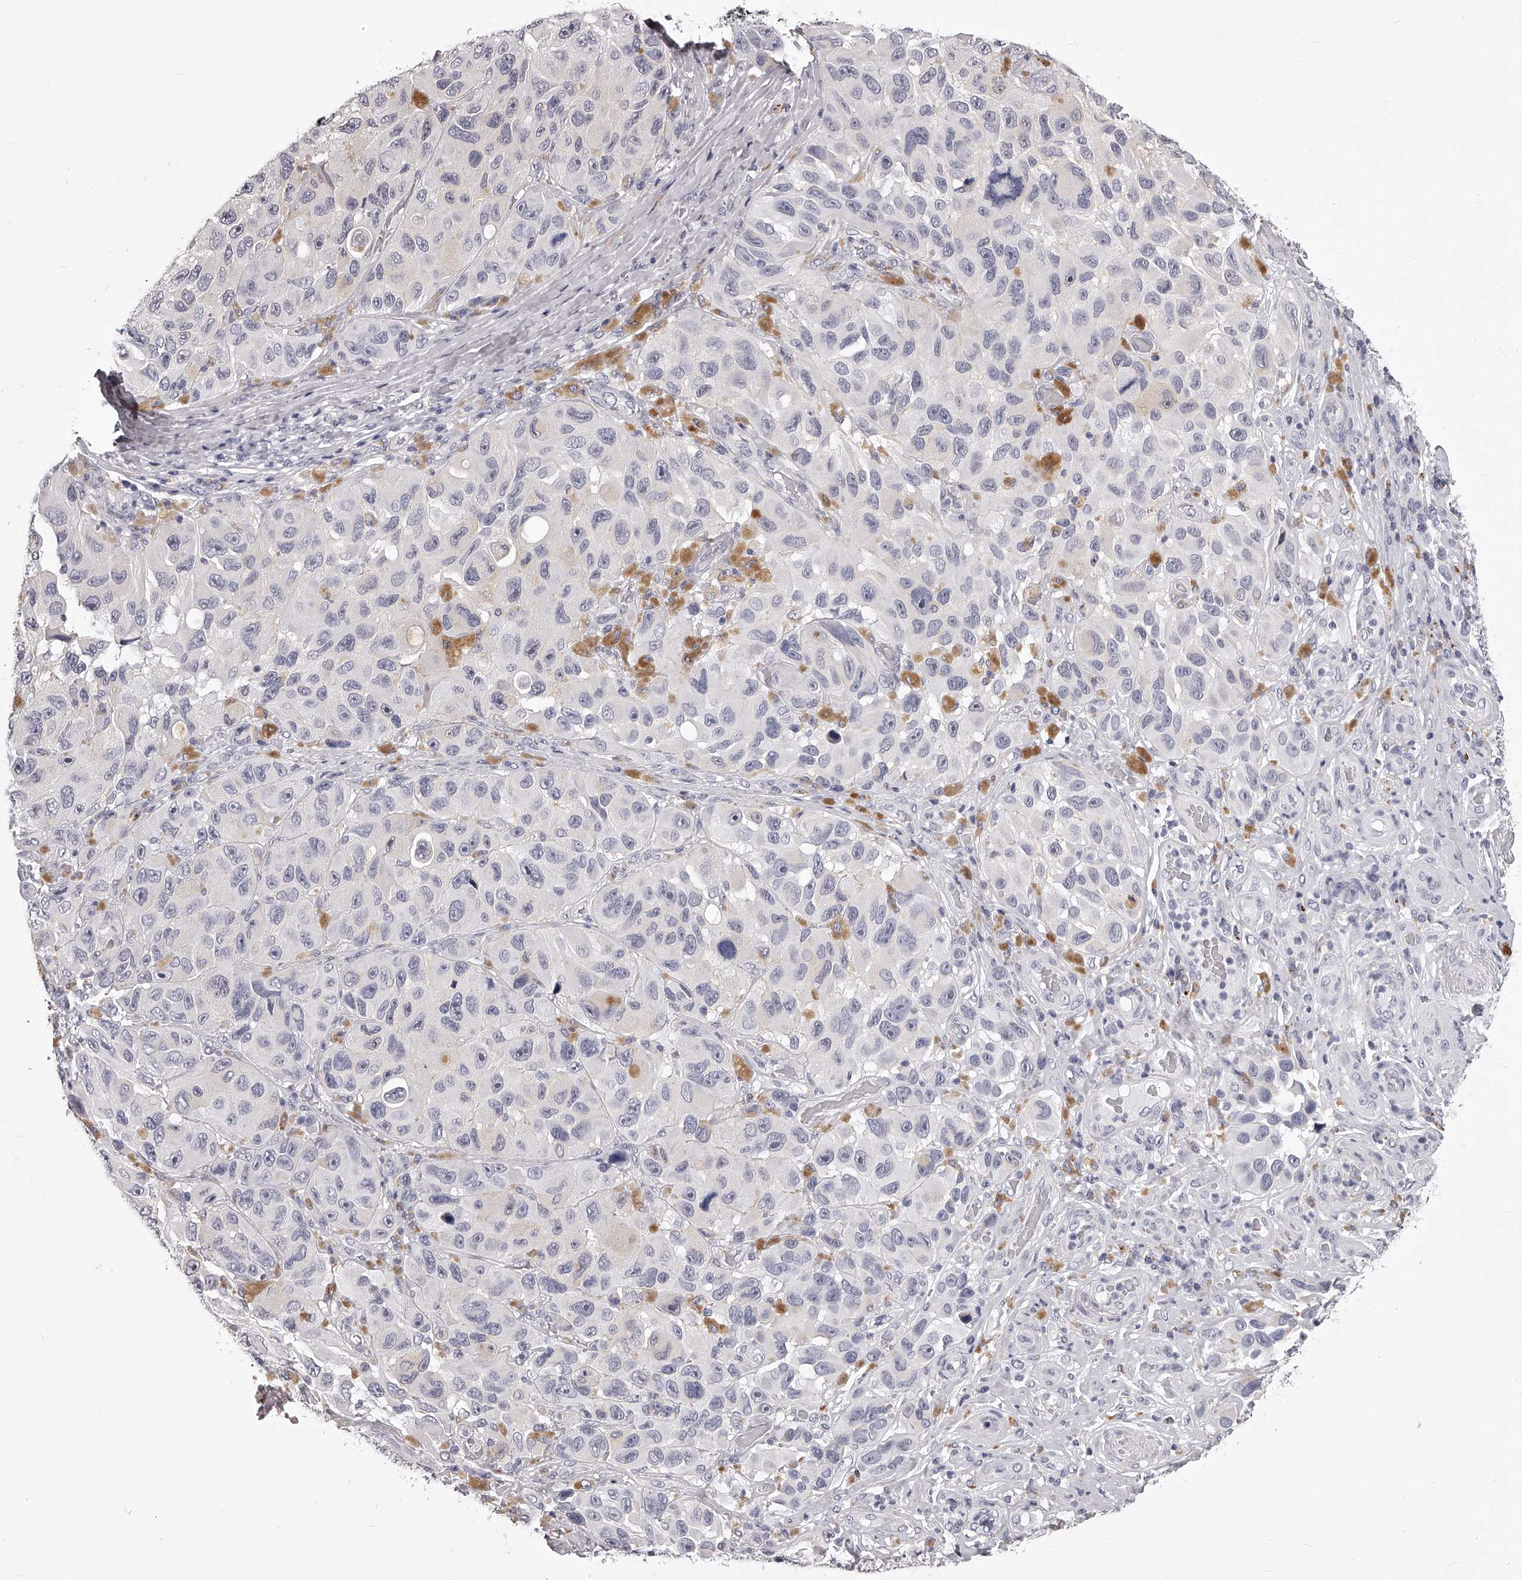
{"staining": {"intensity": "negative", "quantity": "none", "location": "none"}, "tissue": "melanoma", "cell_type": "Tumor cells", "image_type": "cancer", "snomed": [{"axis": "morphology", "description": "Malignant melanoma, NOS"}, {"axis": "topography", "description": "Skin"}], "caption": "DAB immunohistochemical staining of human melanoma demonstrates no significant staining in tumor cells.", "gene": "DMRT1", "patient": {"sex": "female", "age": 73}}